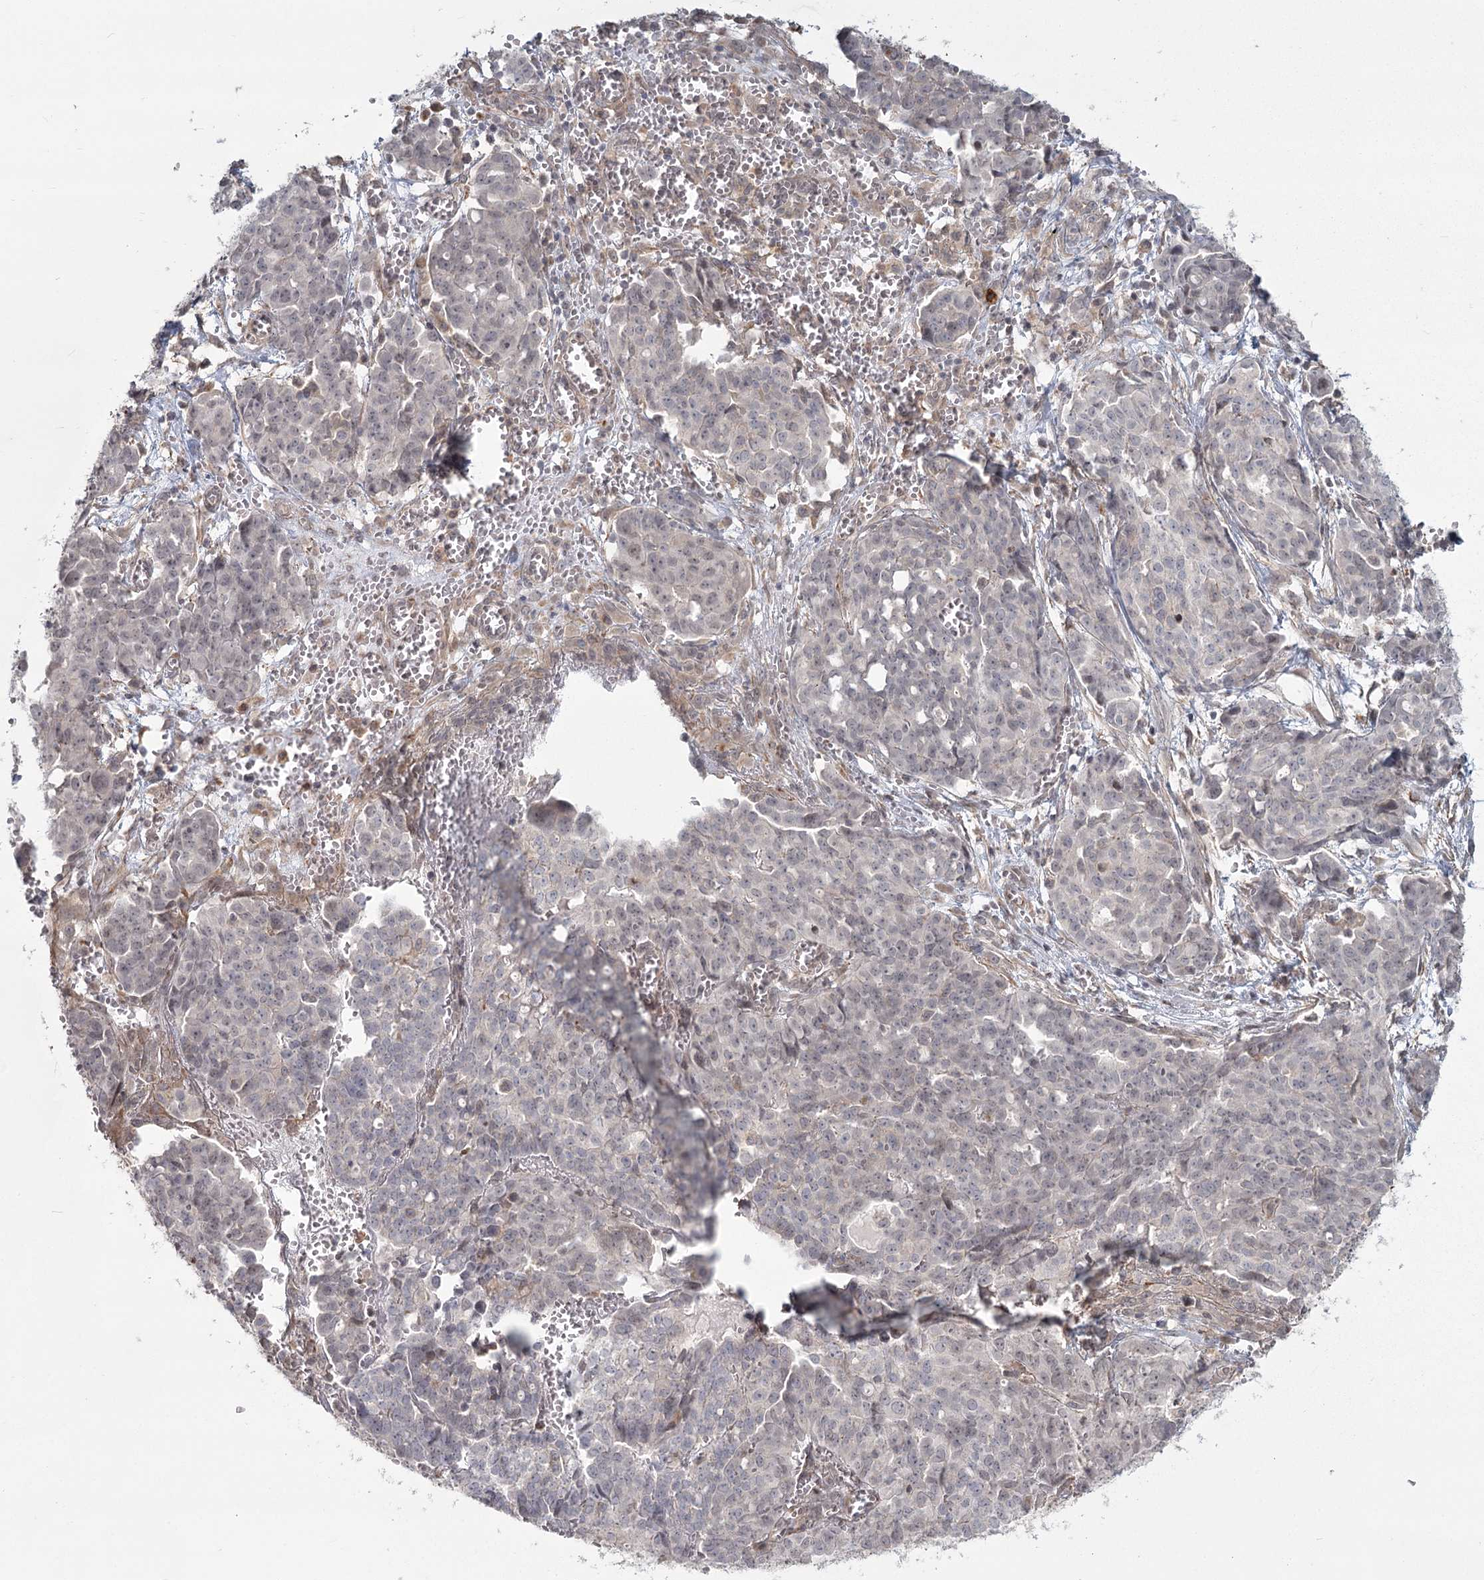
{"staining": {"intensity": "weak", "quantity": "<25%", "location": "nuclear"}, "tissue": "ovarian cancer", "cell_type": "Tumor cells", "image_type": "cancer", "snomed": [{"axis": "morphology", "description": "Cystadenocarcinoma, serous, NOS"}, {"axis": "topography", "description": "Soft tissue"}, {"axis": "topography", "description": "Ovary"}], "caption": "Tumor cells are negative for brown protein staining in ovarian serous cystadenocarcinoma.", "gene": "AP2M1", "patient": {"sex": "female", "age": 57}}